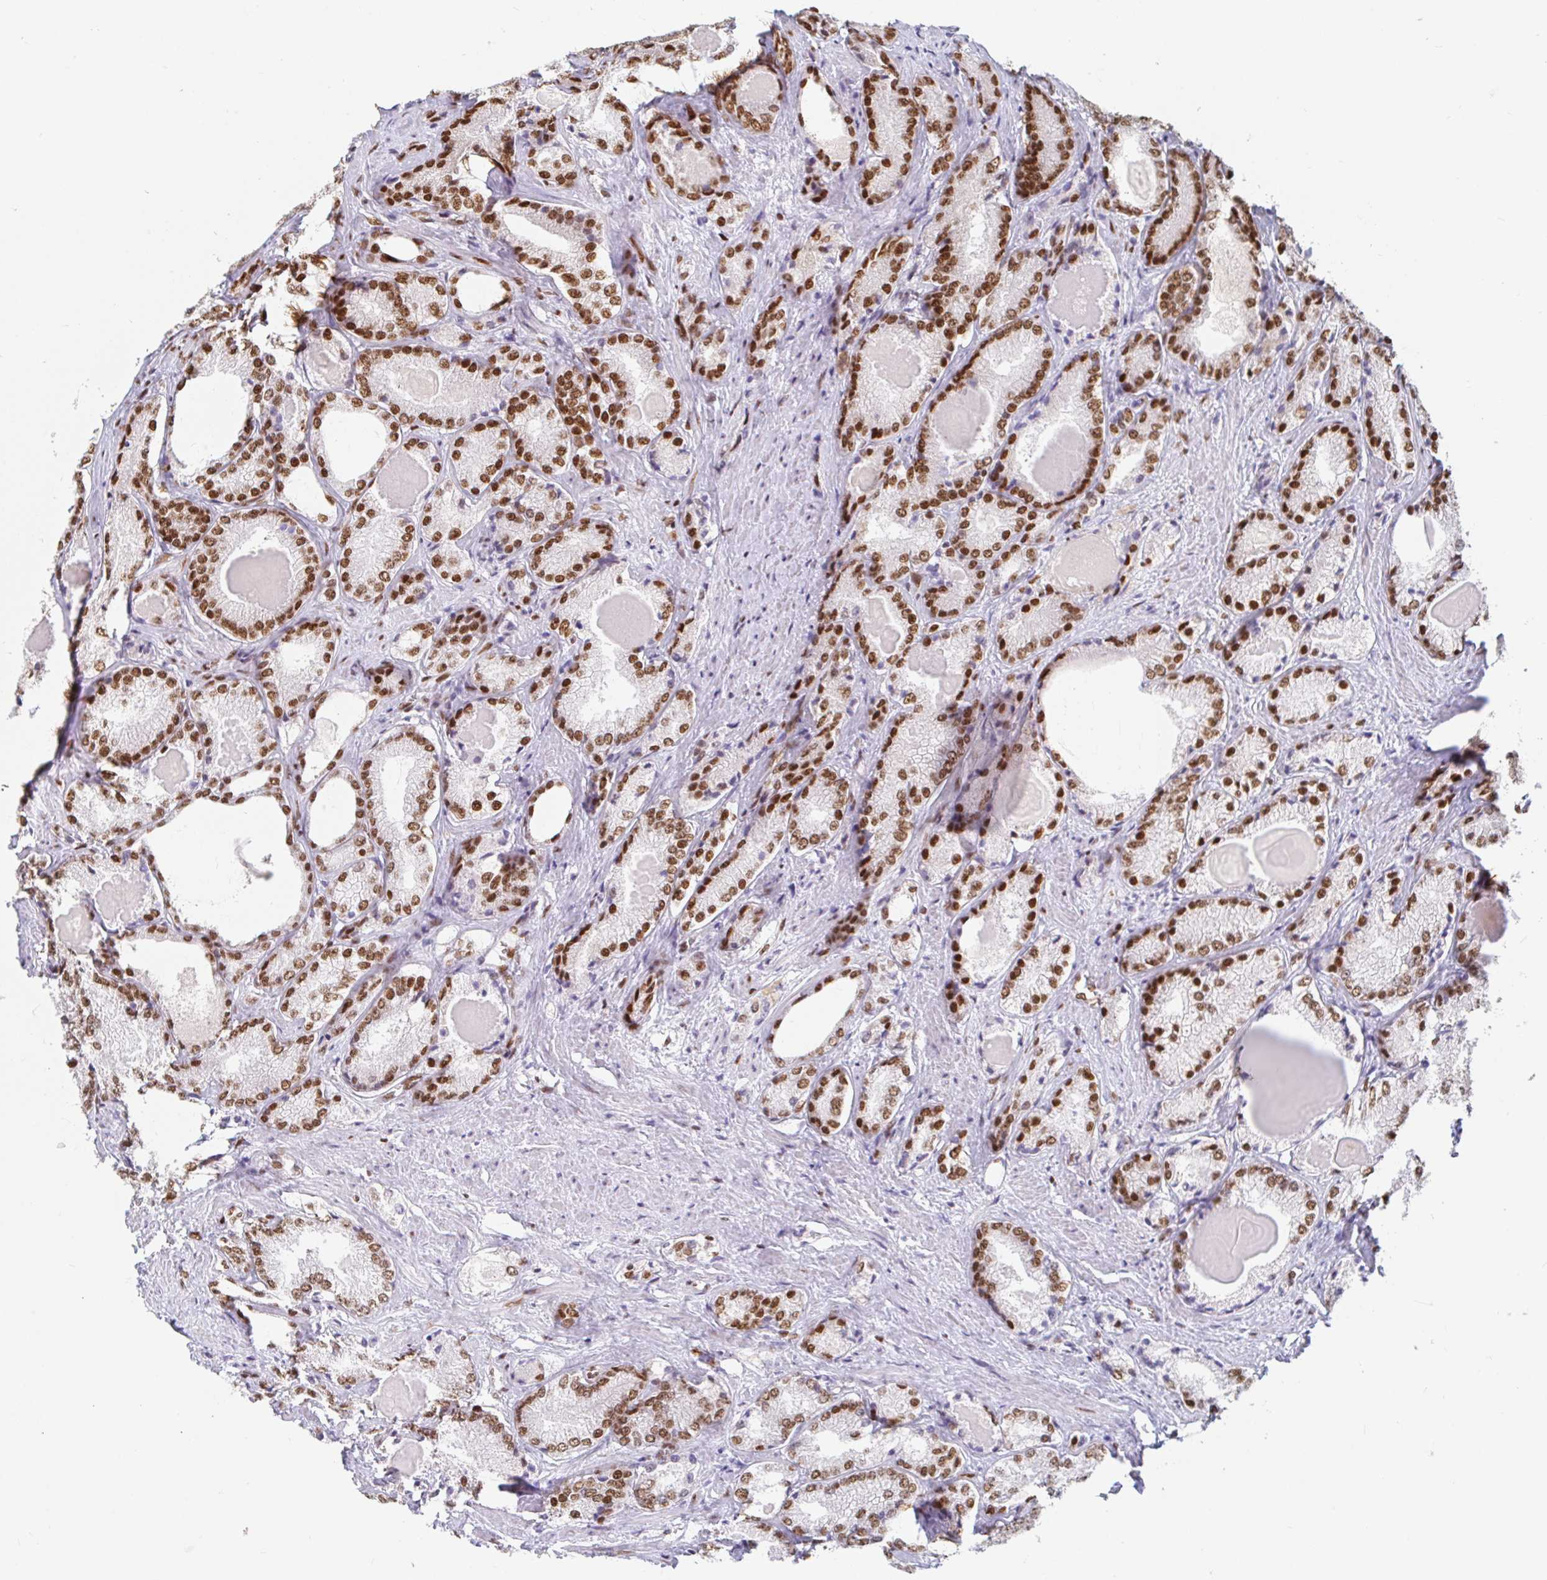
{"staining": {"intensity": "strong", "quantity": ">75%", "location": "nuclear"}, "tissue": "prostate cancer", "cell_type": "Tumor cells", "image_type": "cancer", "snomed": [{"axis": "morphology", "description": "Adenocarcinoma, NOS"}, {"axis": "morphology", "description": "Adenocarcinoma, Low grade"}, {"axis": "topography", "description": "Prostate"}], "caption": "Strong nuclear staining for a protein is present in about >75% of tumor cells of low-grade adenocarcinoma (prostate) using immunohistochemistry.", "gene": "RBMX", "patient": {"sex": "male", "age": 68}}